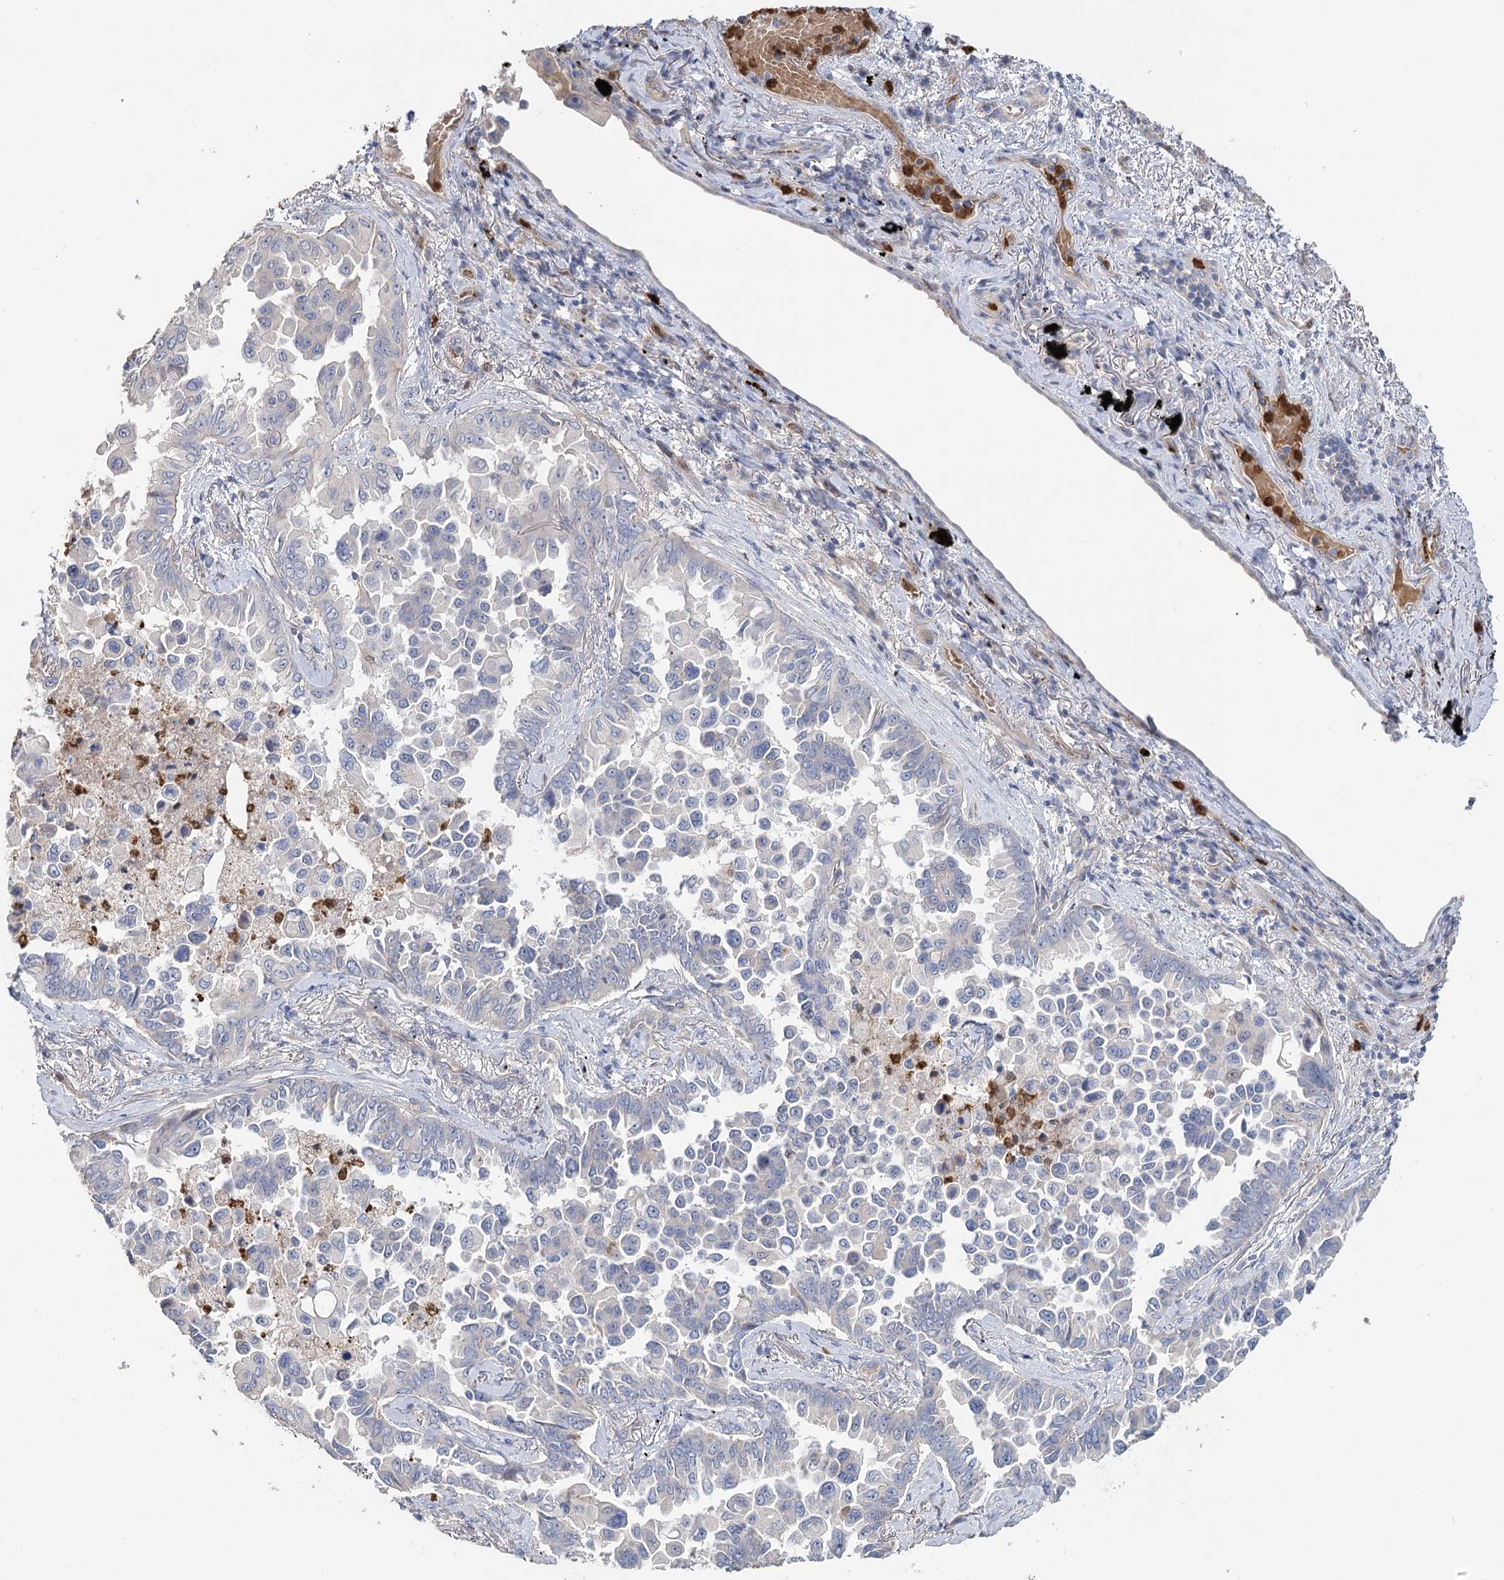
{"staining": {"intensity": "negative", "quantity": "none", "location": "none"}, "tissue": "lung cancer", "cell_type": "Tumor cells", "image_type": "cancer", "snomed": [{"axis": "morphology", "description": "Adenocarcinoma, NOS"}, {"axis": "topography", "description": "Lung"}], "caption": "This is an immunohistochemistry (IHC) photomicrograph of lung adenocarcinoma. There is no staining in tumor cells.", "gene": "EPB41L5", "patient": {"sex": "female", "age": 67}}